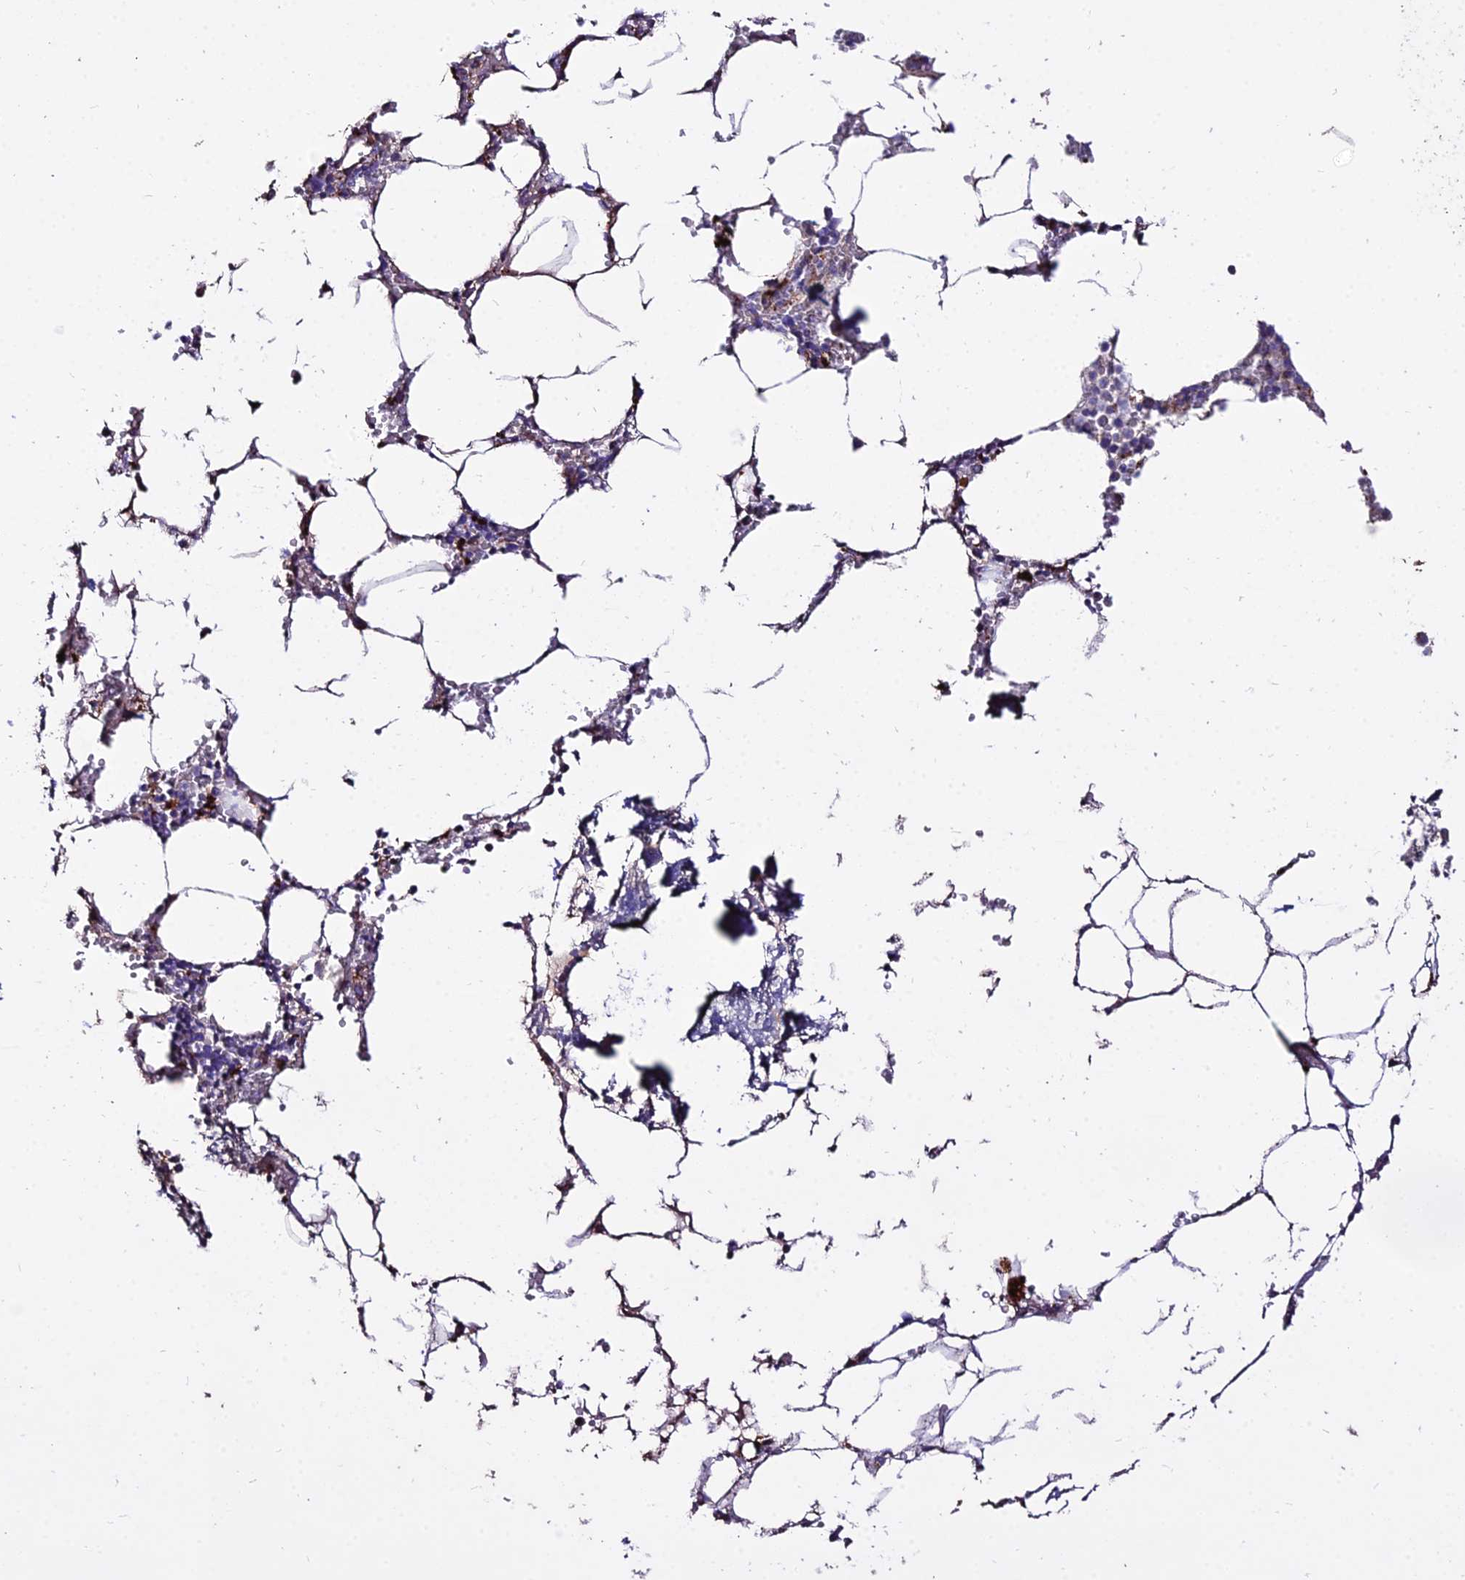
{"staining": {"intensity": "negative", "quantity": "none", "location": "none"}, "tissue": "bone marrow", "cell_type": "Hematopoietic cells", "image_type": "normal", "snomed": [{"axis": "morphology", "description": "Normal tissue, NOS"}, {"axis": "topography", "description": "Bone marrow"}], "caption": "This is an immunohistochemistry micrograph of normal bone marrow. There is no positivity in hematopoietic cells.", "gene": "PNLIPRP3", "patient": {"sex": "male", "age": 70}}